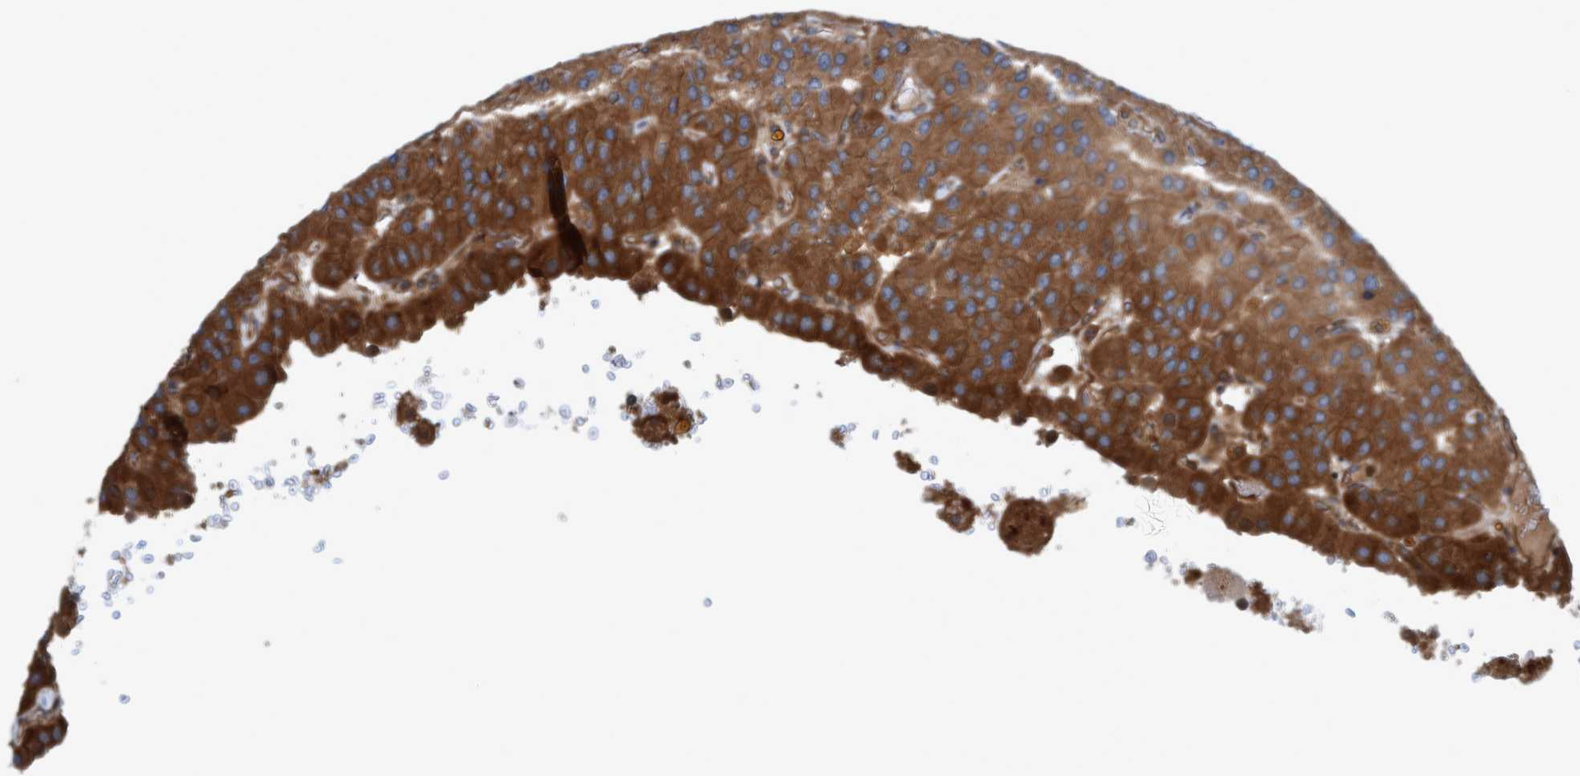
{"staining": {"intensity": "moderate", "quantity": ">75%", "location": "cytoplasmic/membranous,nuclear"}, "tissue": "parathyroid gland", "cell_type": "Glandular cells", "image_type": "normal", "snomed": [{"axis": "morphology", "description": "Normal tissue, NOS"}, {"axis": "morphology", "description": "Adenoma, NOS"}, {"axis": "topography", "description": "Parathyroid gland"}], "caption": "Parathyroid gland stained with DAB (3,3'-diaminobenzidine) IHC exhibits medium levels of moderate cytoplasmic/membranous,nuclear positivity in about >75% of glandular cells. (DAB IHC, brown staining for protein, blue staining for nuclei).", "gene": "ERAL1", "patient": {"sex": "female", "age": 86}}